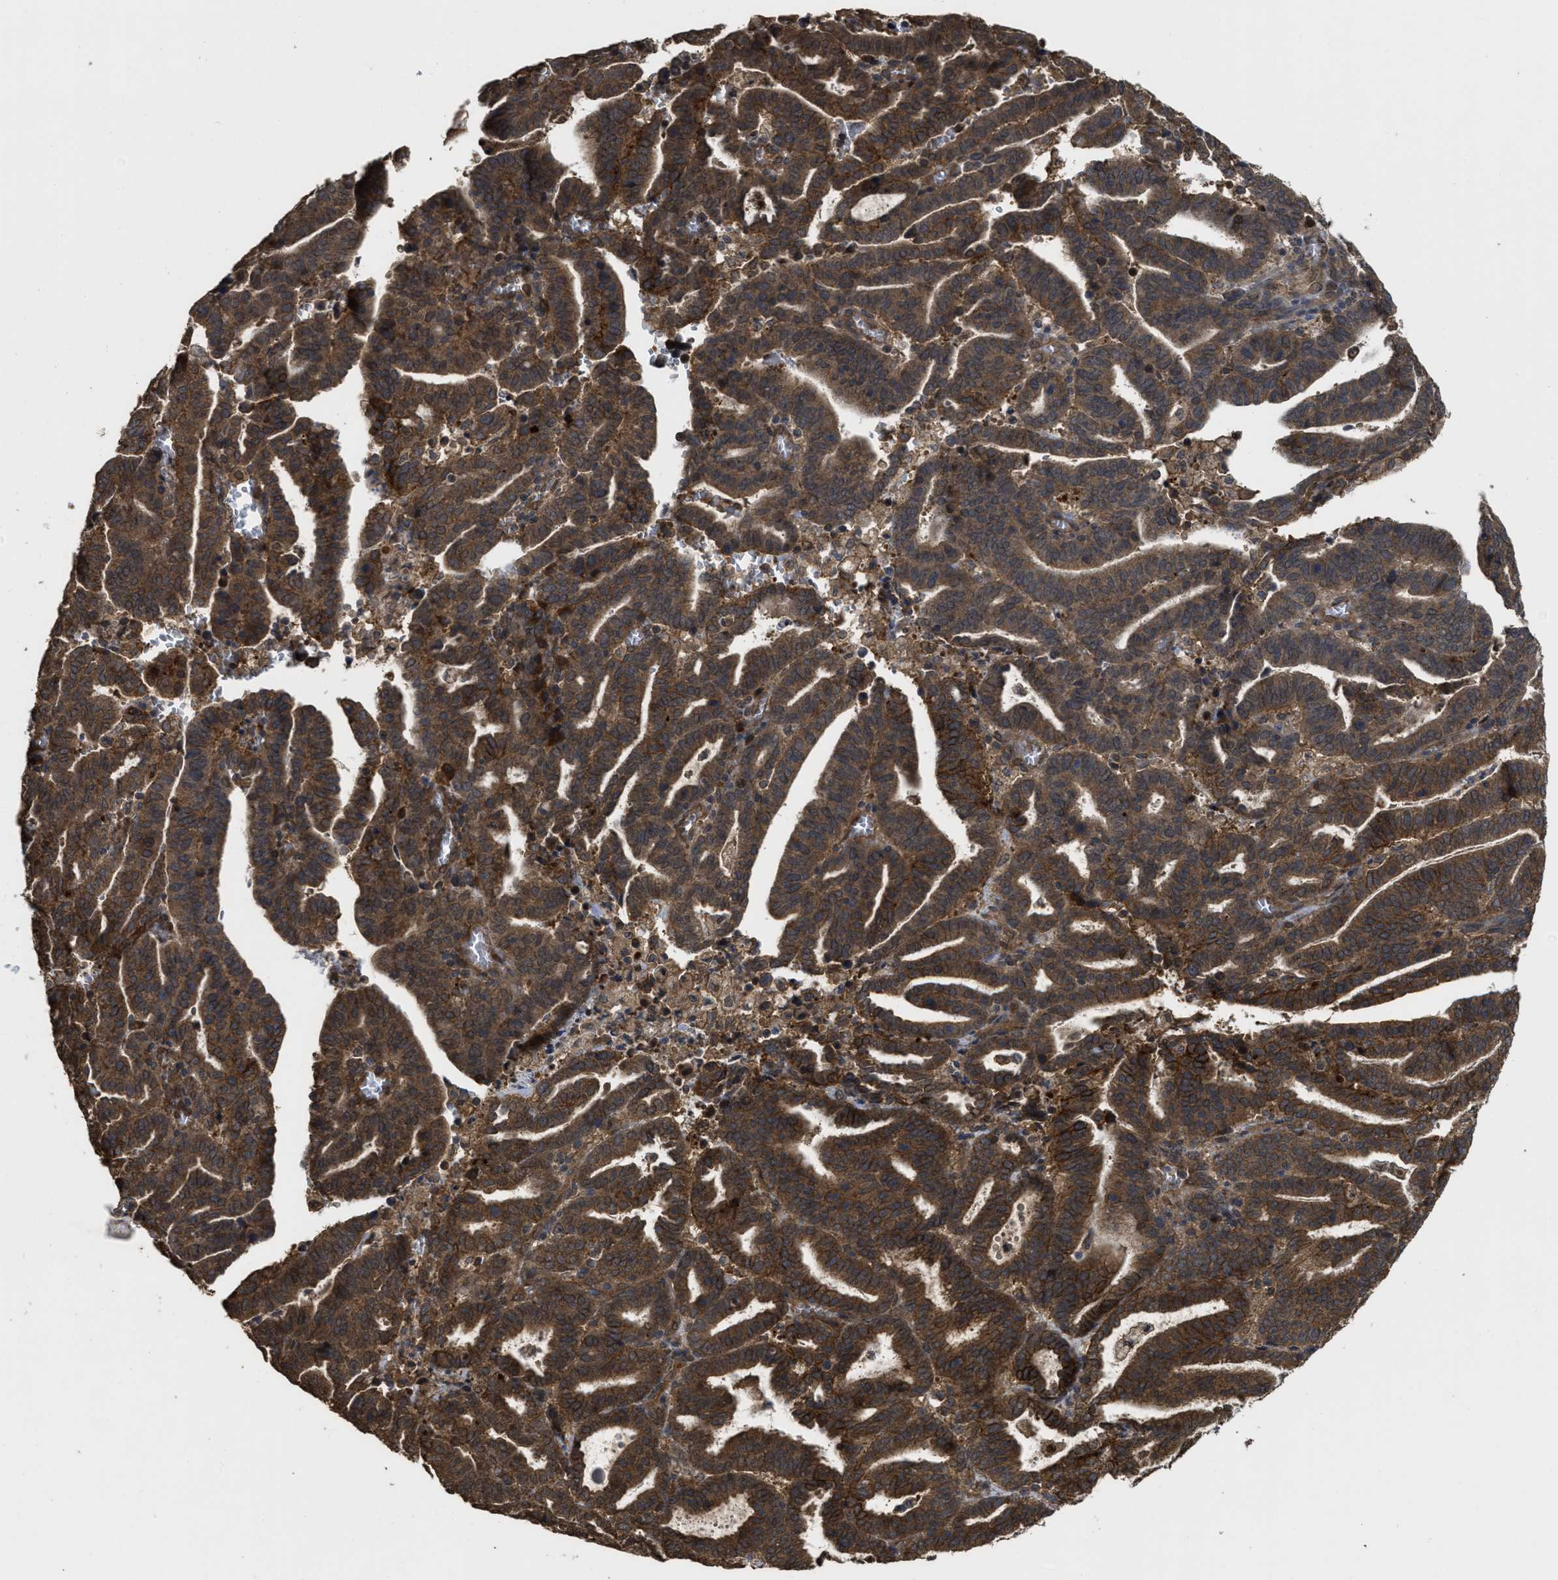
{"staining": {"intensity": "strong", "quantity": ">75%", "location": "cytoplasmic/membranous"}, "tissue": "endometrial cancer", "cell_type": "Tumor cells", "image_type": "cancer", "snomed": [{"axis": "morphology", "description": "Adenocarcinoma, NOS"}, {"axis": "topography", "description": "Uterus"}], "caption": "Protein expression analysis of human endometrial adenocarcinoma reveals strong cytoplasmic/membranous positivity in about >75% of tumor cells.", "gene": "FZD6", "patient": {"sex": "female", "age": 83}}